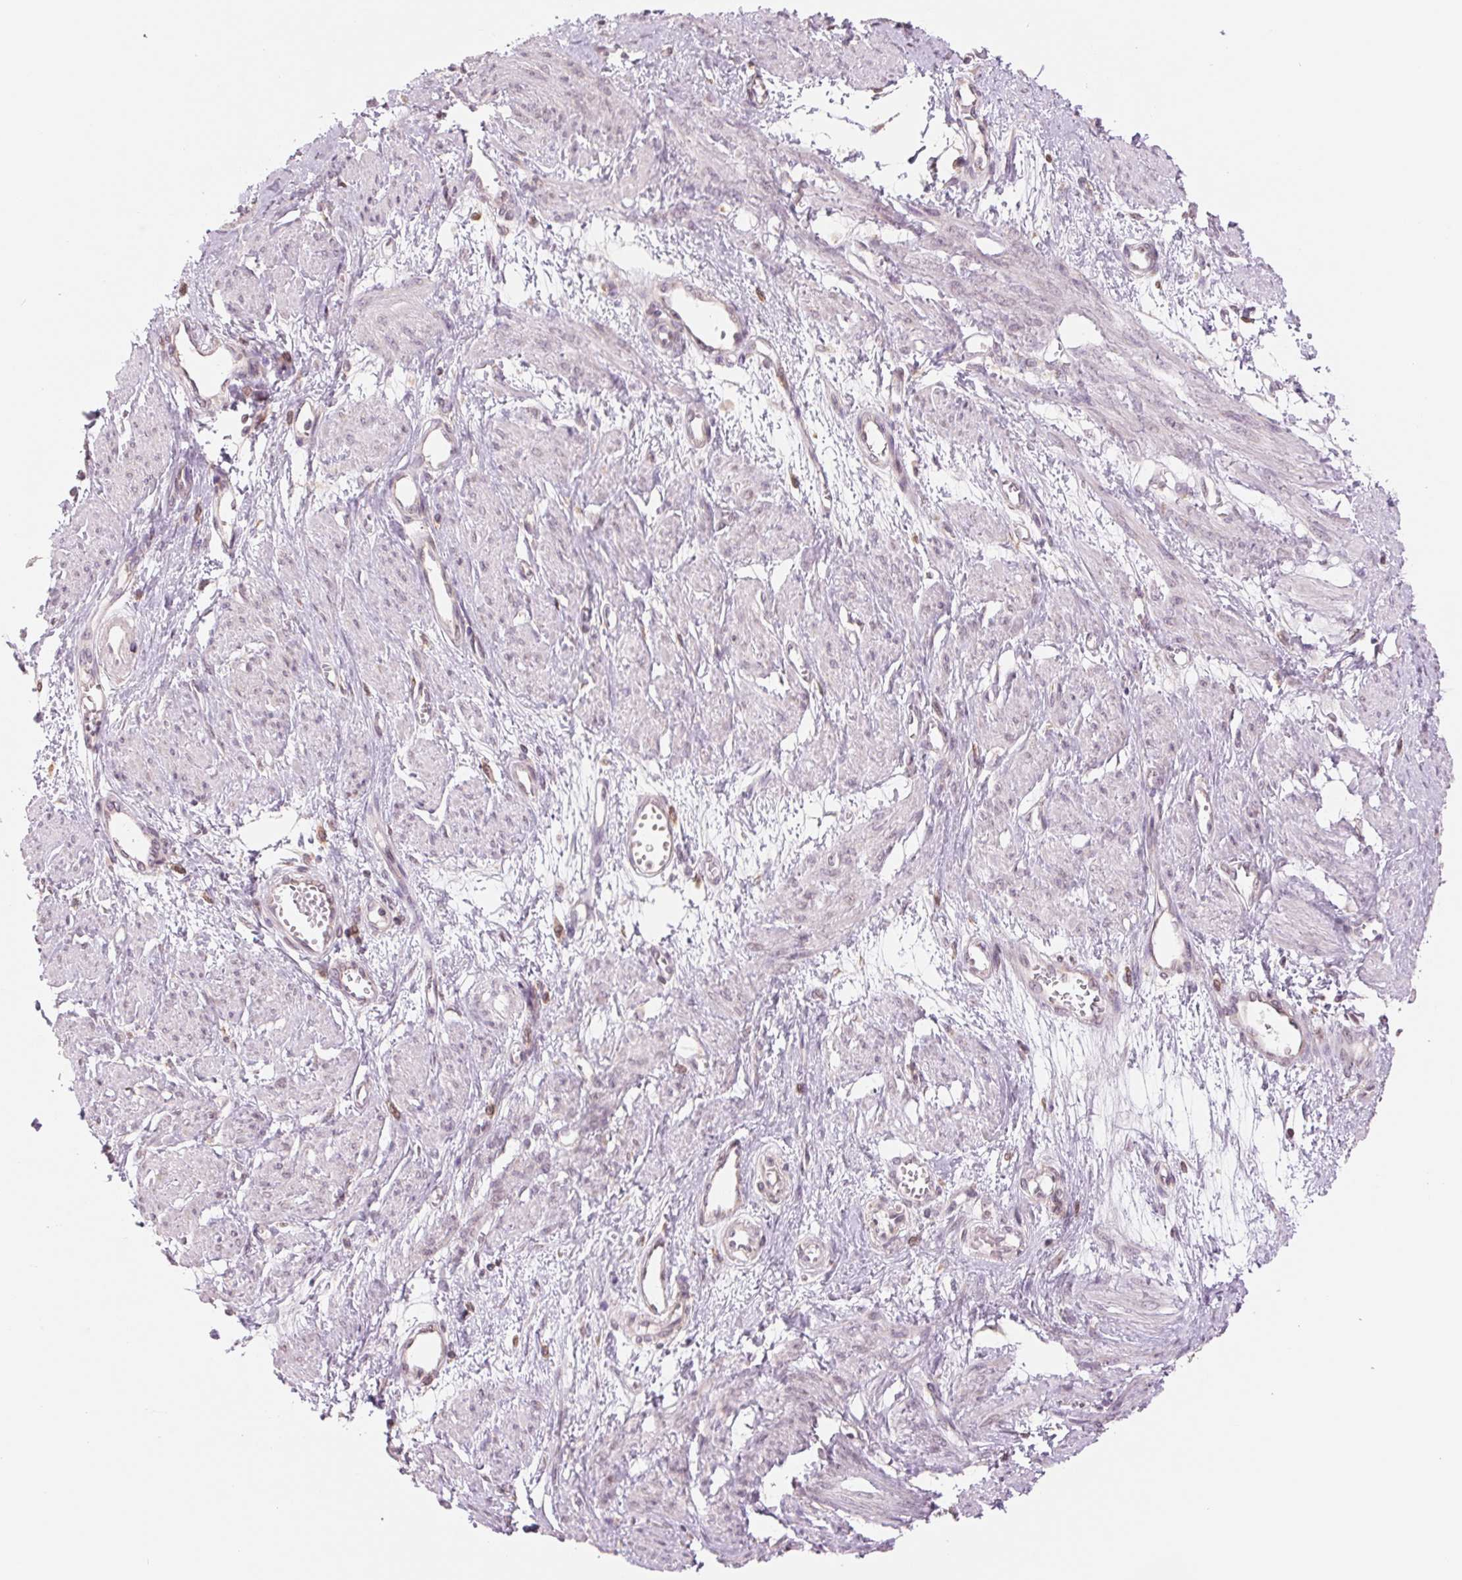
{"staining": {"intensity": "negative", "quantity": "none", "location": "none"}, "tissue": "smooth muscle", "cell_type": "Smooth muscle cells", "image_type": "normal", "snomed": [{"axis": "morphology", "description": "Normal tissue, NOS"}, {"axis": "topography", "description": "Smooth muscle"}, {"axis": "topography", "description": "Uterus"}], "caption": "DAB immunohistochemical staining of normal smooth muscle shows no significant positivity in smooth muscle cells. (DAB IHC visualized using brightfield microscopy, high magnification).", "gene": "TECR", "patient": {"sex": "female", "age": 39}}